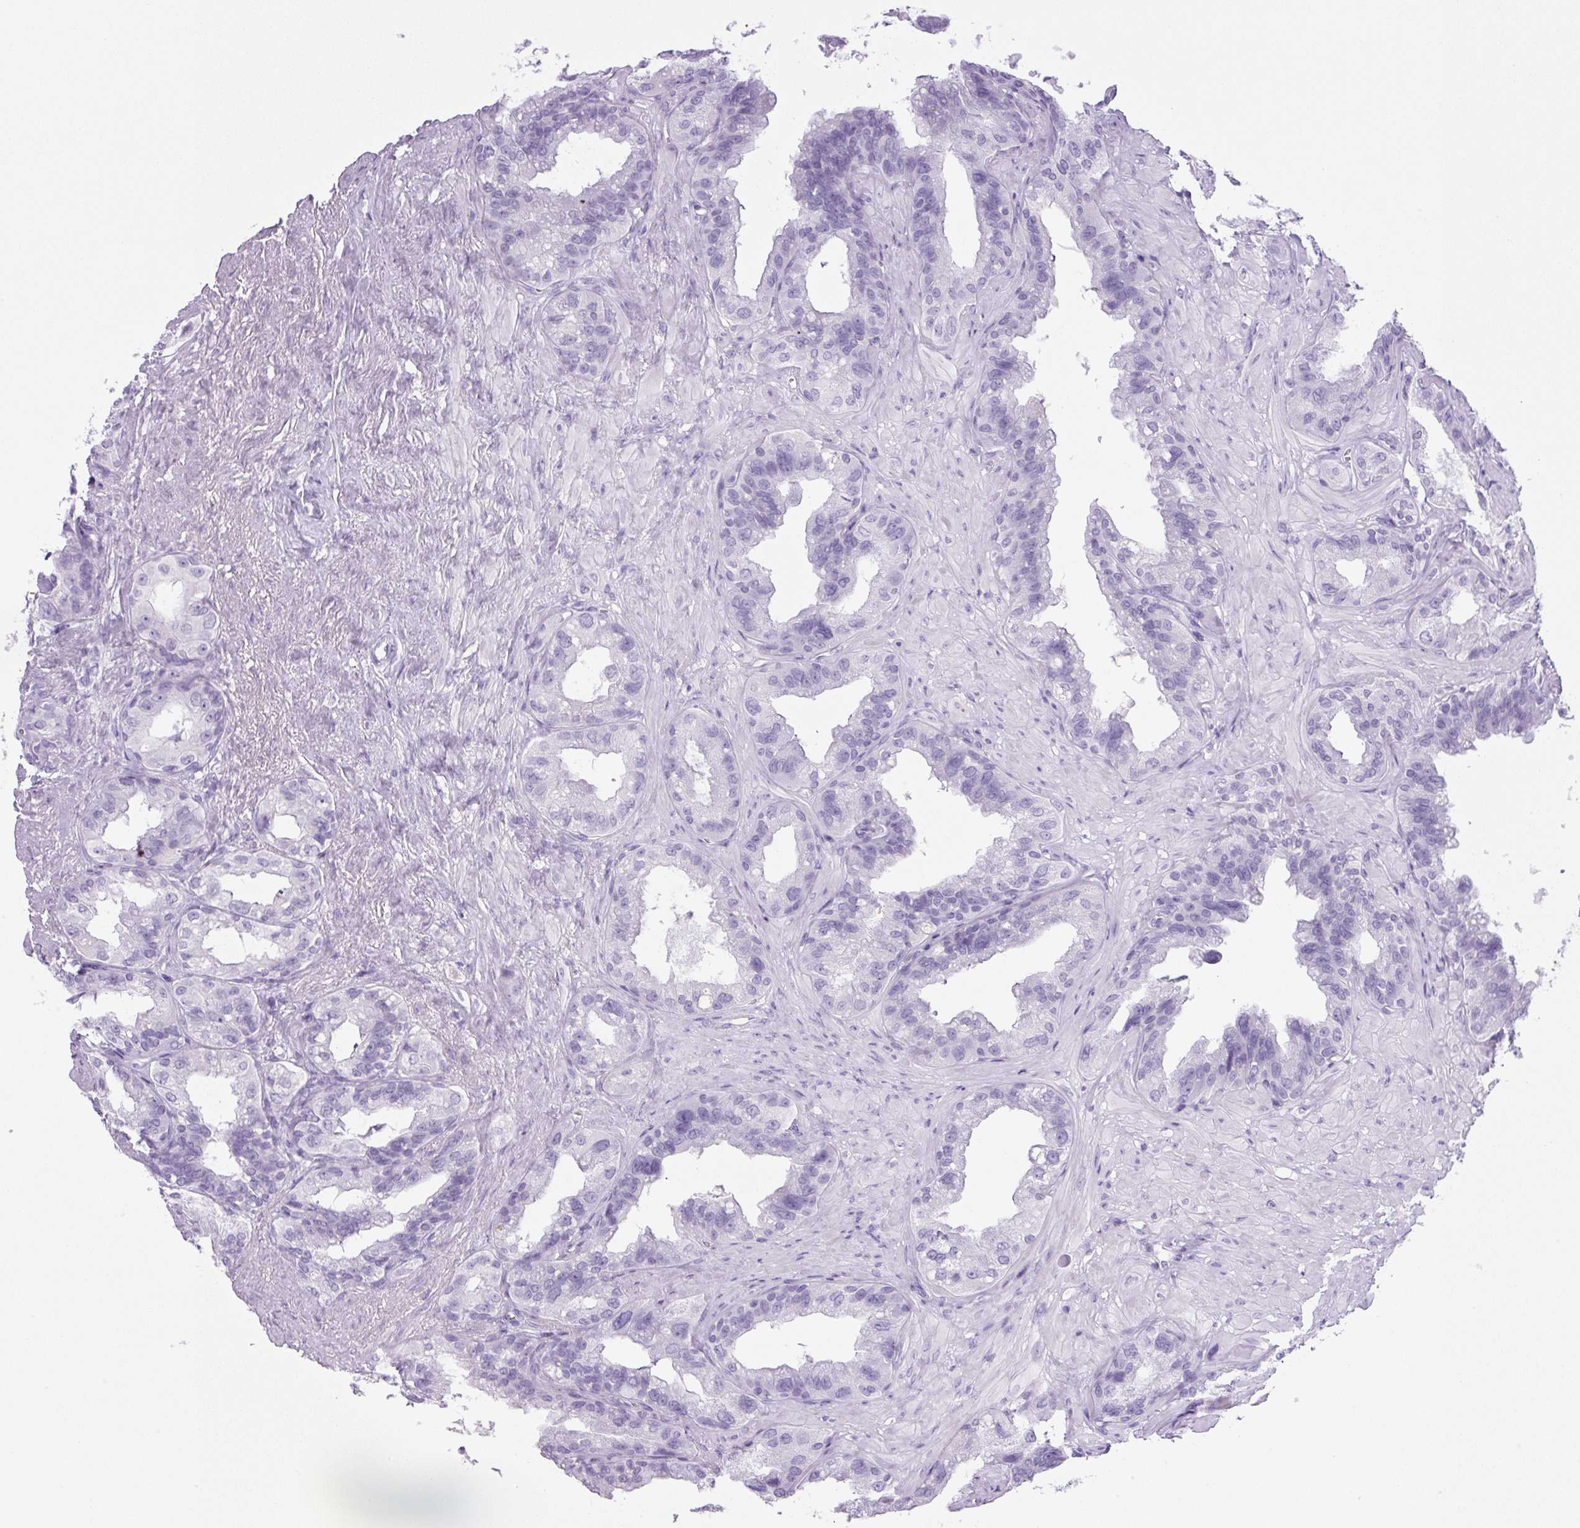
{"staining": {"intensity": "negative", "quantity": "none", "location": "none"}, "tissue": "seminal vesicle", "cell_type": "Glandular cells", "image_type": "normal", "snomed": [{"axis": "morphology", "description": "Normal tissue, NOS"}, {"axis": "topography", "description": "Seminal veicle"}, {"axis": "topography", "description": "Peripheral nerve tissue"}], "caption": "A micrograph of seminal vesicle stained for a protein reveals no brown staining in glandular cells.", "gene": "PRRT1", "patient": {"sex": "male", "age": 76}}